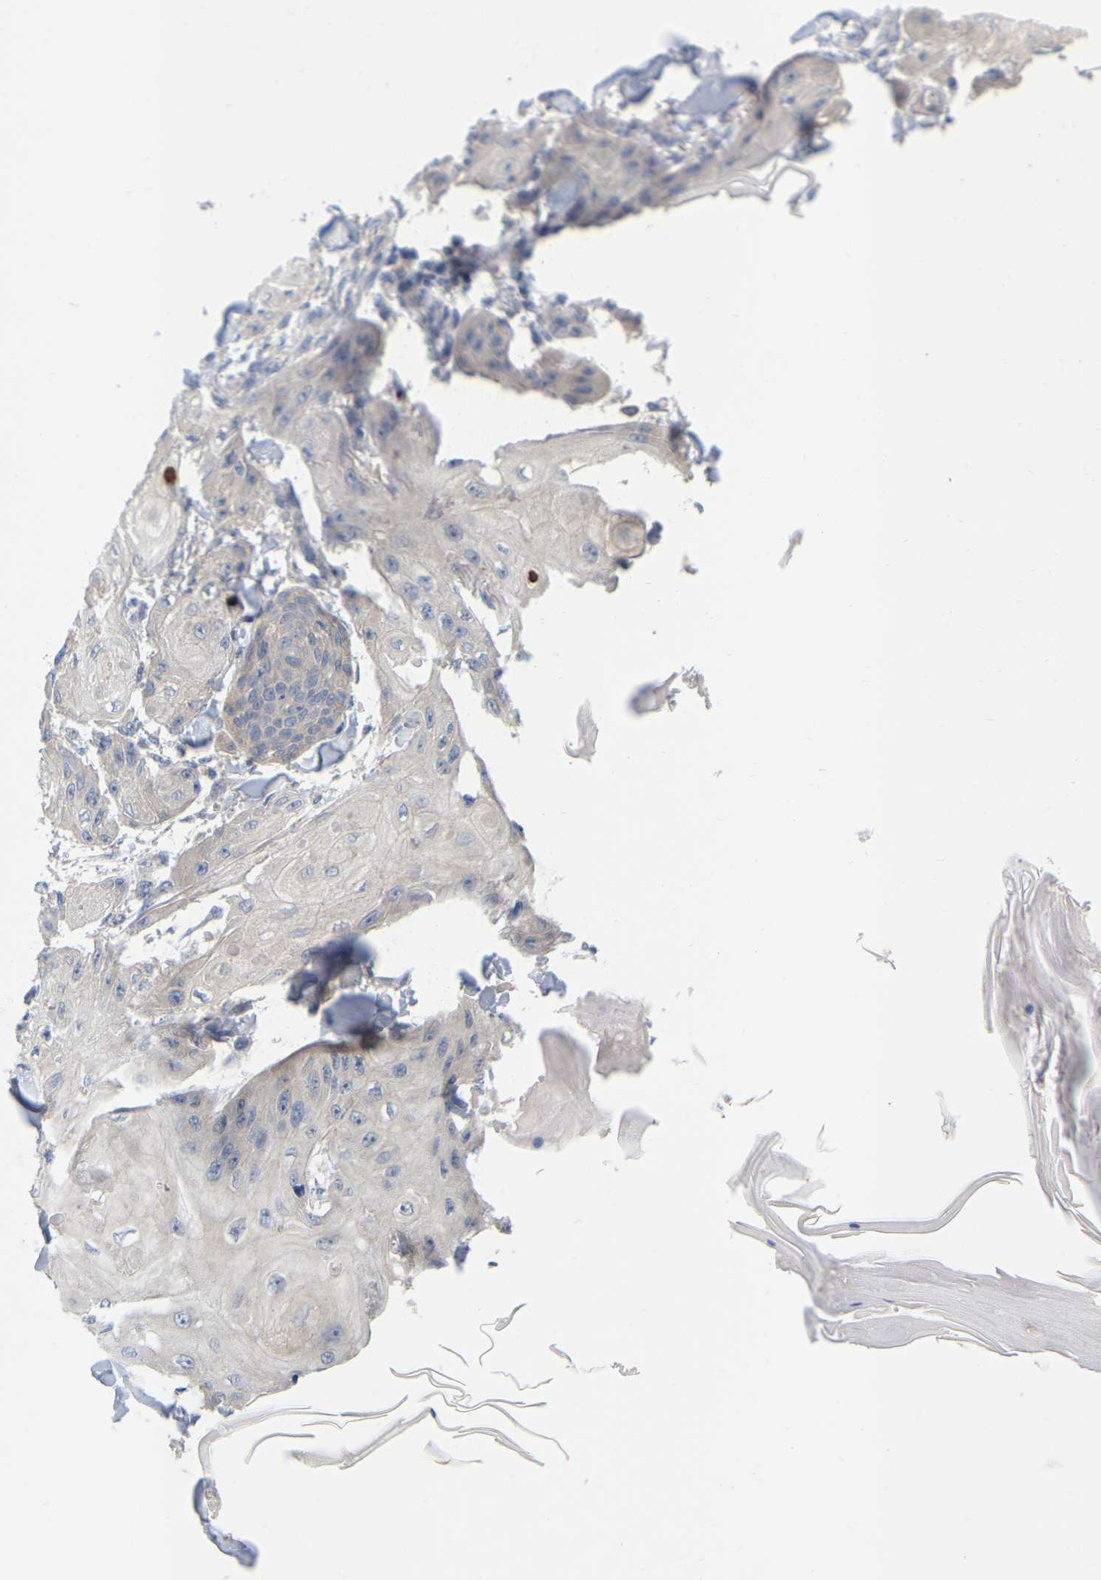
{"staining": {"intensity": "negative", "quantity": "none", "location": "none"}, "tissue": "skin cancer", "cell_type": "Tumor cells", "image_type": "cancer", "snomed": [{"axis": "morphology", "description": "Squamous cell carcinoma, NOS"}, {"axis": "topography", "description": "Skin"}], "caption": "Skin squamous cell carcinoma was stained to show a protein in brown. There is no significant staining in tumor cells.", "gene": "WIPI2", "patient": {"sex": "male", "age": 74}}